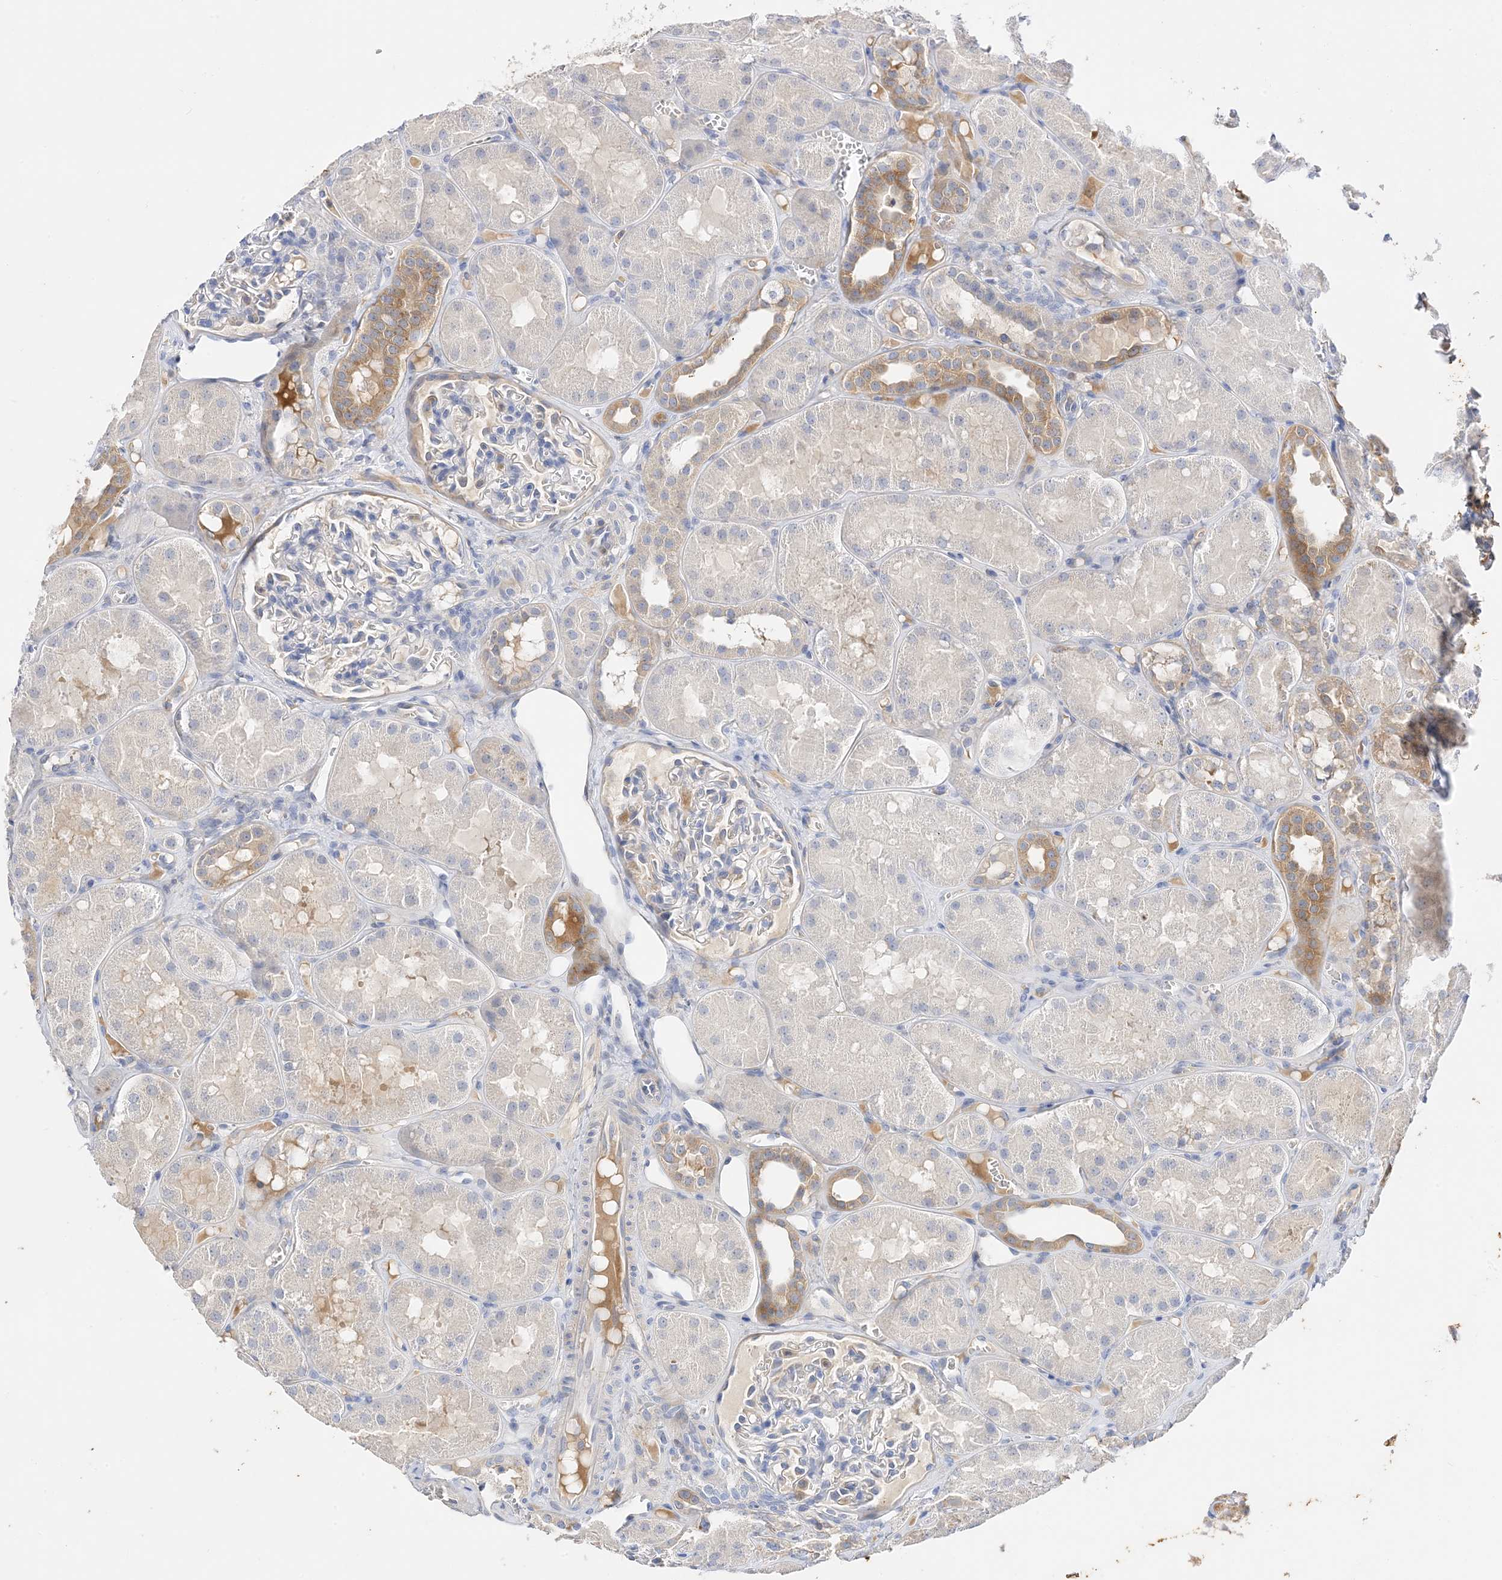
{"staining": {"intensity": "negative", "quantity": "none", "location": "none"}, "tissue": "kidney", "cell_type": "Cells in glomeruli", "image_type": "normal", "snomed": [{"axis": "morphology", "description": "Normal tissue, NOS"}, {"axis": "topography", "description": "Kidney"}], "caption": "DAB immunohistochemical staining of benign human kidney reveals no significant staining in cells in glomeruli.", "gene": "ARV1", "patient": {"sex": "male", "age": 16}}